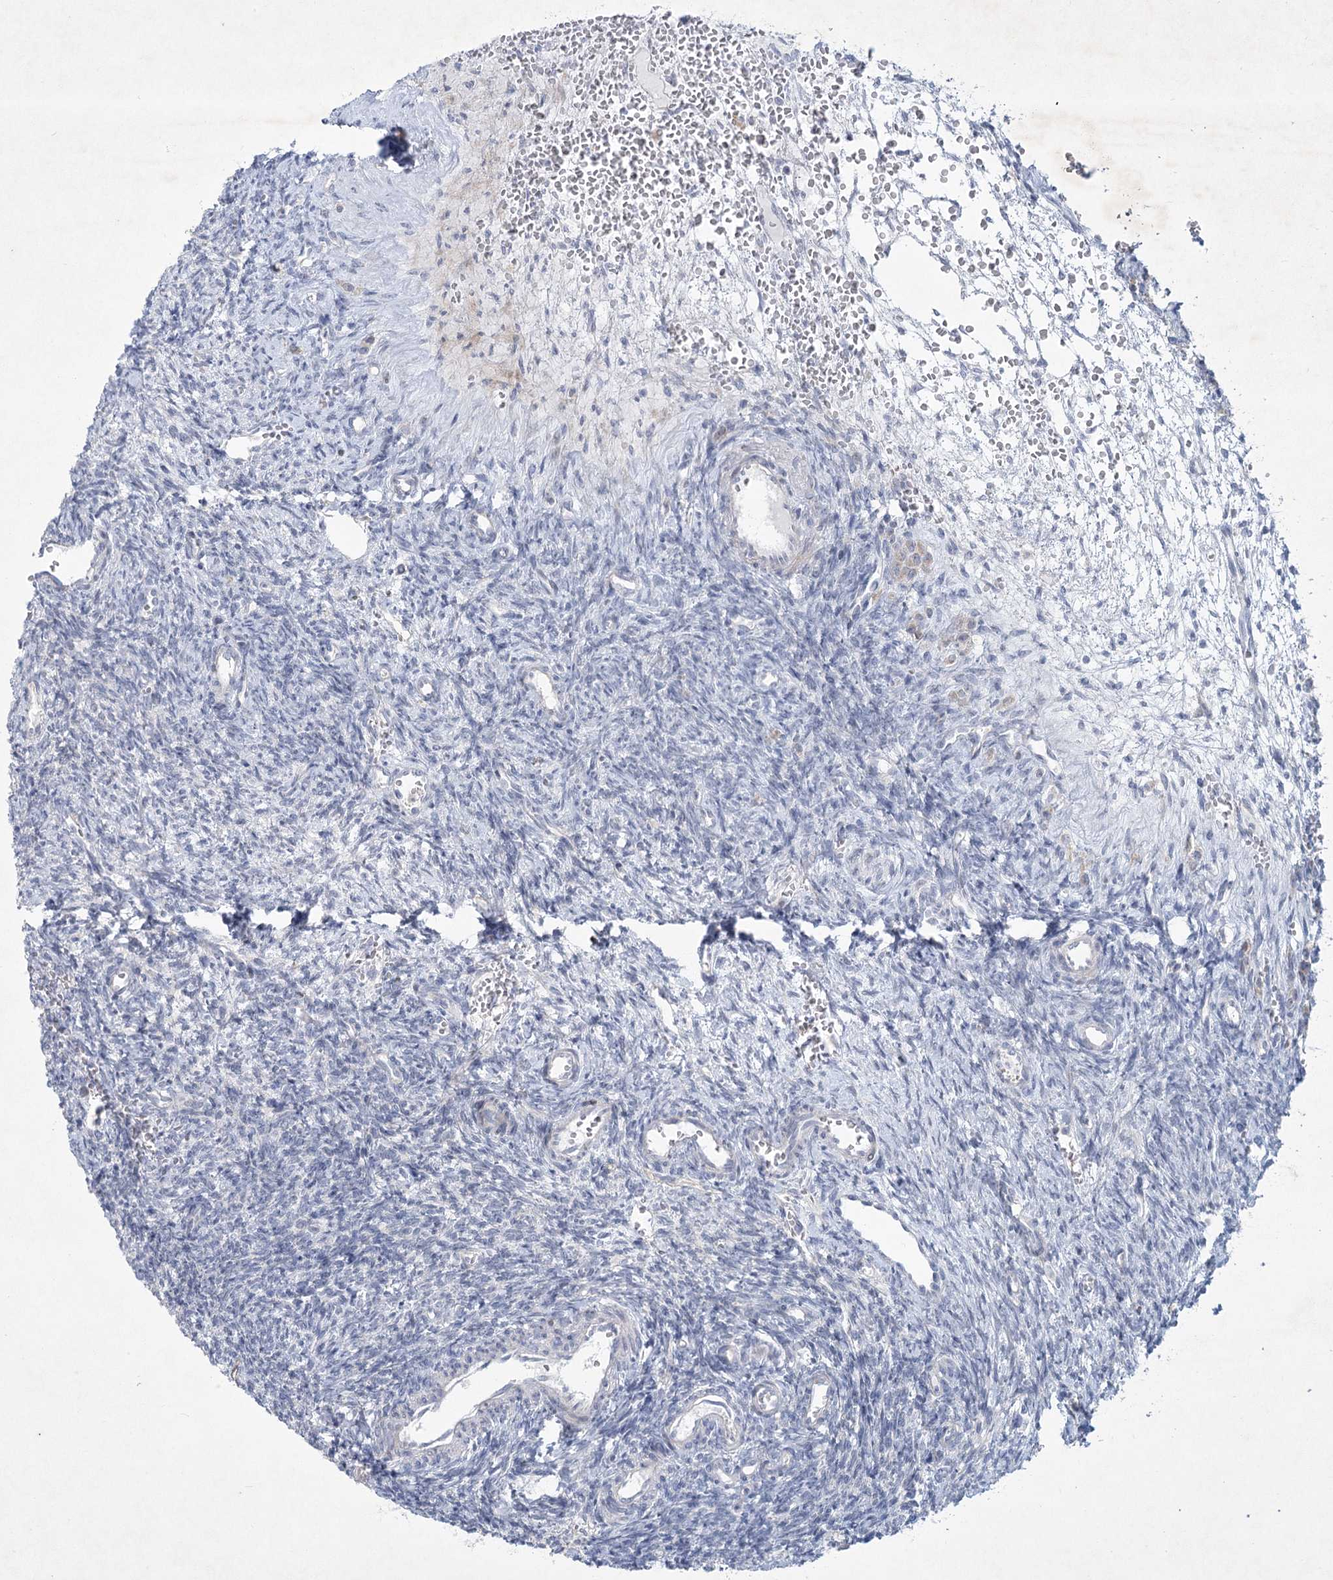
{"staining": {"intensity": "negative", "quantity": "none", "location": "none"}, "tissue": "ovary", "cell_type": "Ovarian stroma cells", "image_type": "normal", "snomed": [{"axis": "morphology", "description": "Normal tissue, NOS"}, {"axis": "topography", "description": "Ovary"}], "caption": "Immunohistochemistry (IHC) micrograph of unremarkable ovary stained for a protein (brown), which displays no positivity in ovarian stroma cells.", "gene": "PLA2G12A", "patient": {"sex": "female", "age": 39}}